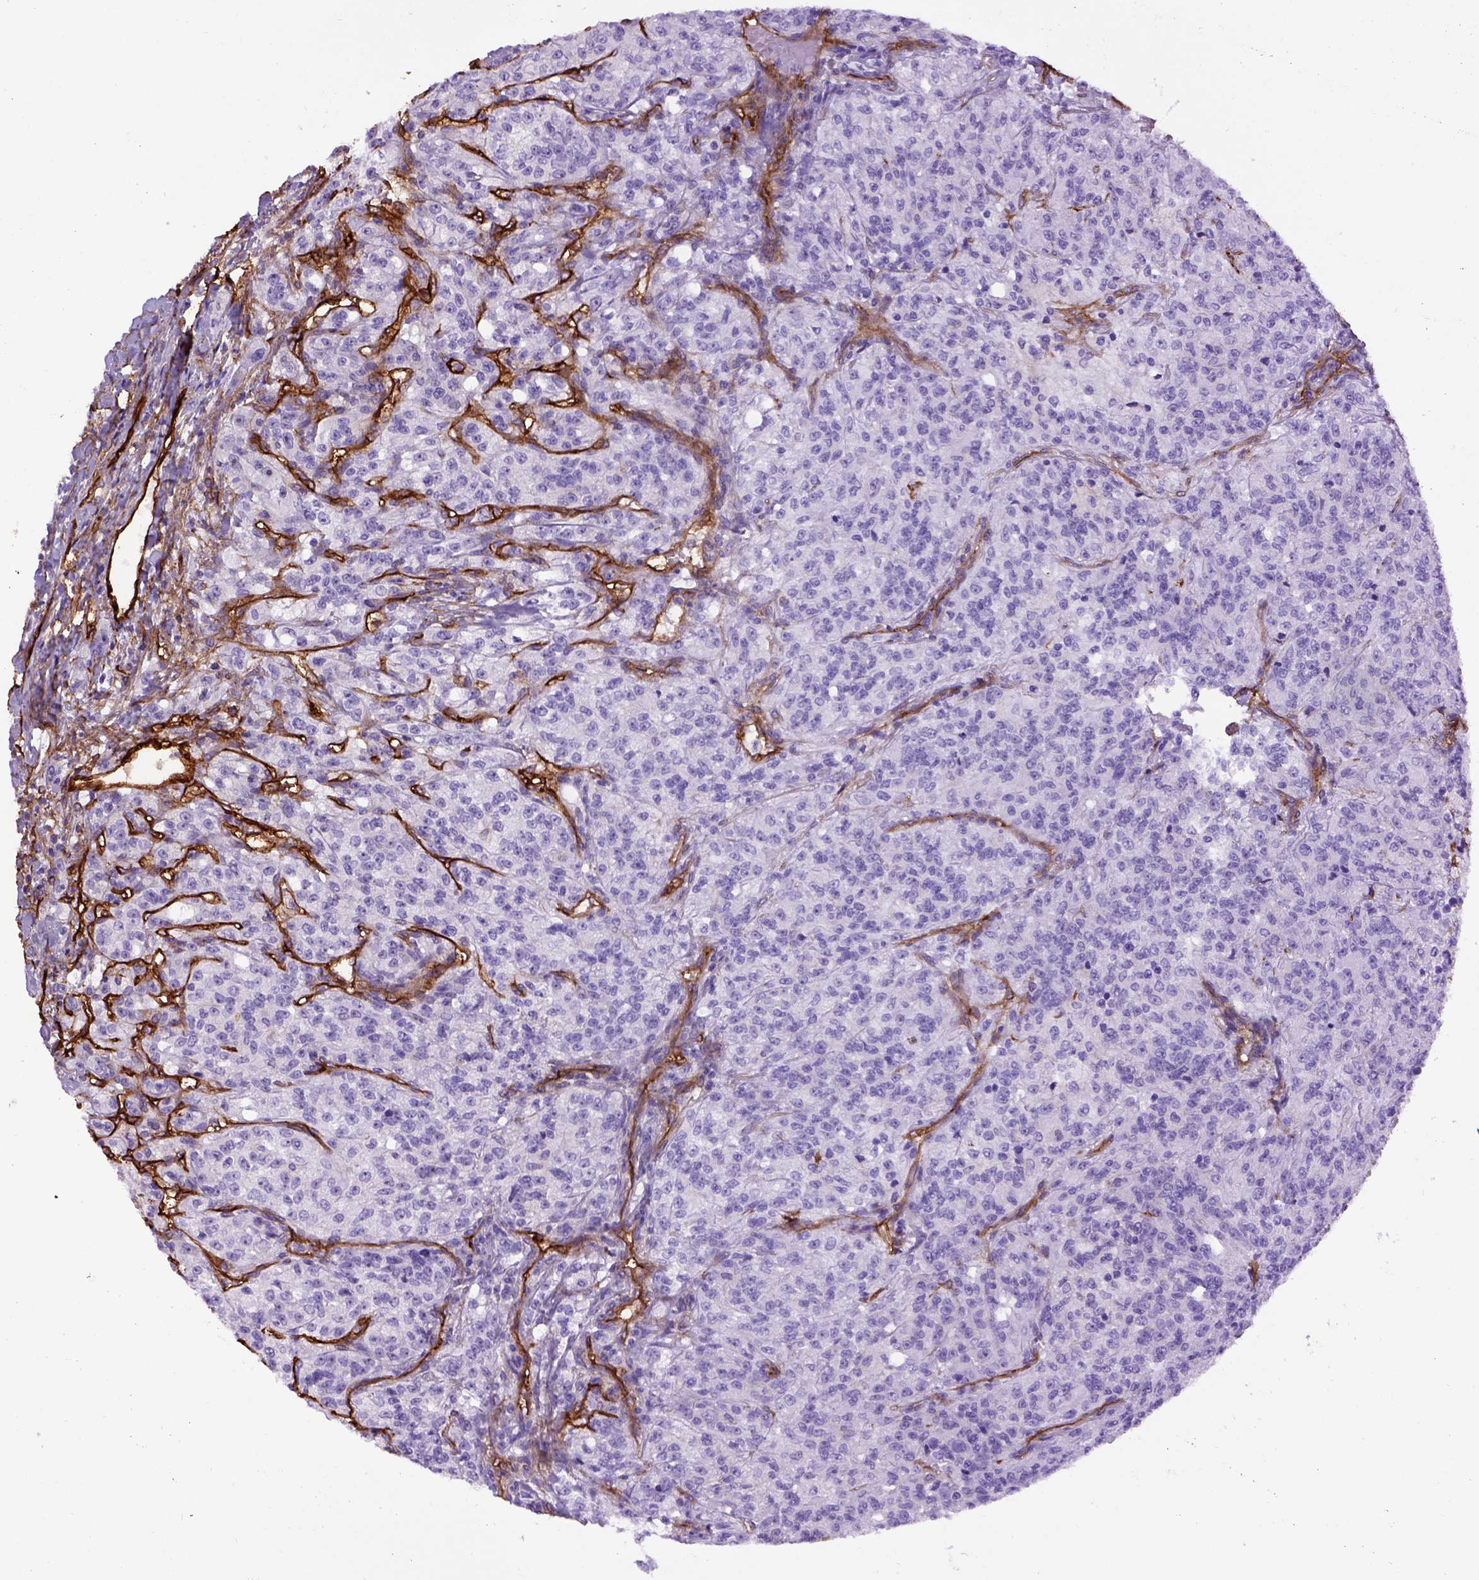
{"staining": {"intensity": "negative", "quantity": "none", "location": "none"}, "tissue": "renal cancer", "cell_type": "Tumor cells", "image_type": "cancer", "snomed": [{"axis": "morphology", "description": "Adenocarcinoma, NOS"}, {"axis": "topography", "description": "Kidney"}], "caption": "The immunohistochemistry (IHC) image has no significant positivity in tumor cells of renal adenocarcinoma tissue.", "gene": "ENG", "patient": {"sex": "female", "age": 63}}